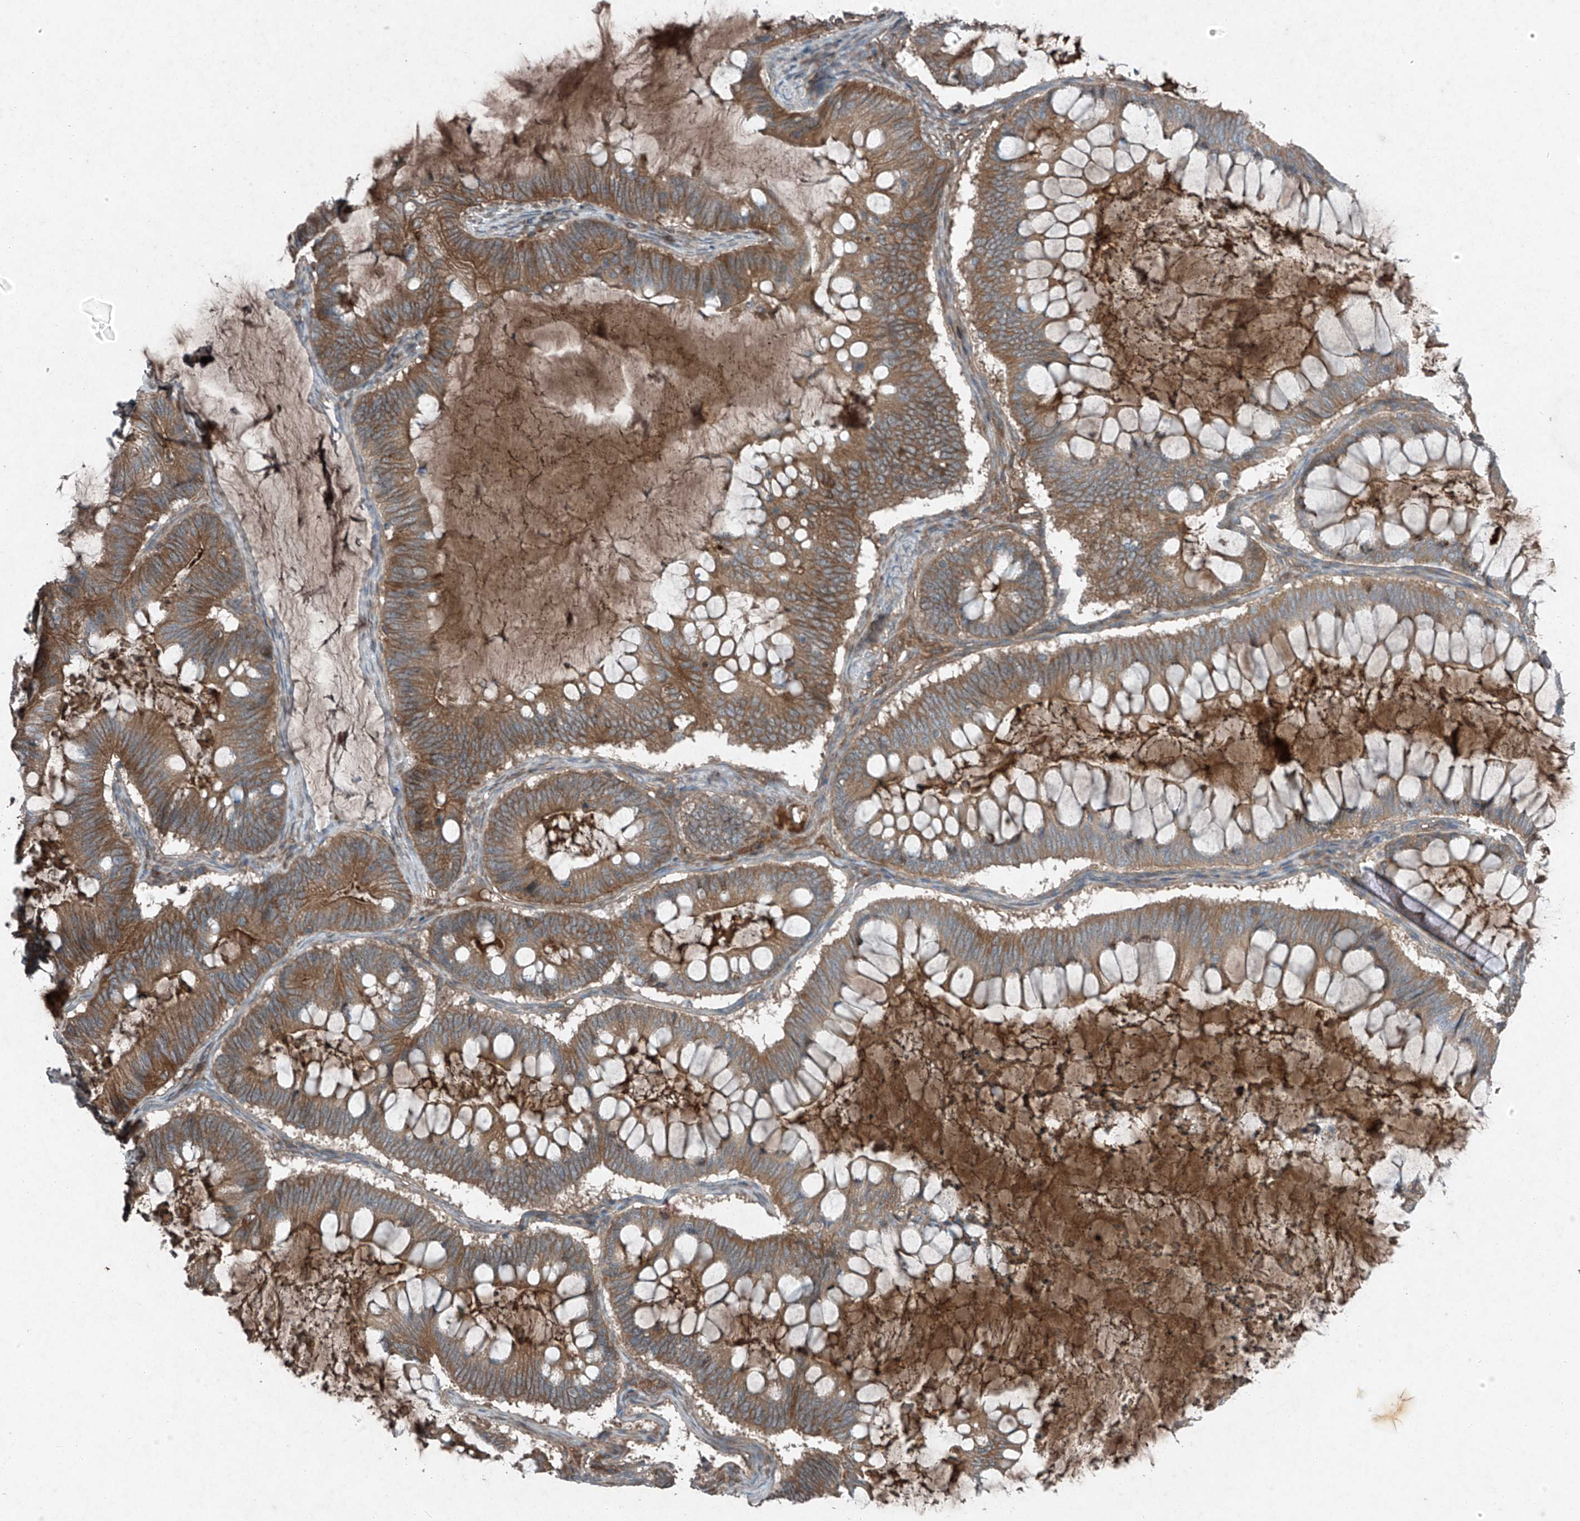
{"staining": {"intensity": "moderate", "quantity": ">75%", "location": "cytoplasmic/membranous"}, "tissue": "ovarian cancer", "cell_type": "Tumor cells", "image_type": "cancer", "snomed": [{"axis": "morphology", "description": "Cystadenocarcinoma, mucinous, NOS"}, {"axis": "topography", "description": "Ovary"}], "caption": "Moderate cytoplasmic/membranous staining for a protein is identified in approximately >75% of tumor cells of ovarian cancer using IHC.", "gene": "FOXRED2", "patient": {"sex": "female", "age": 61}}